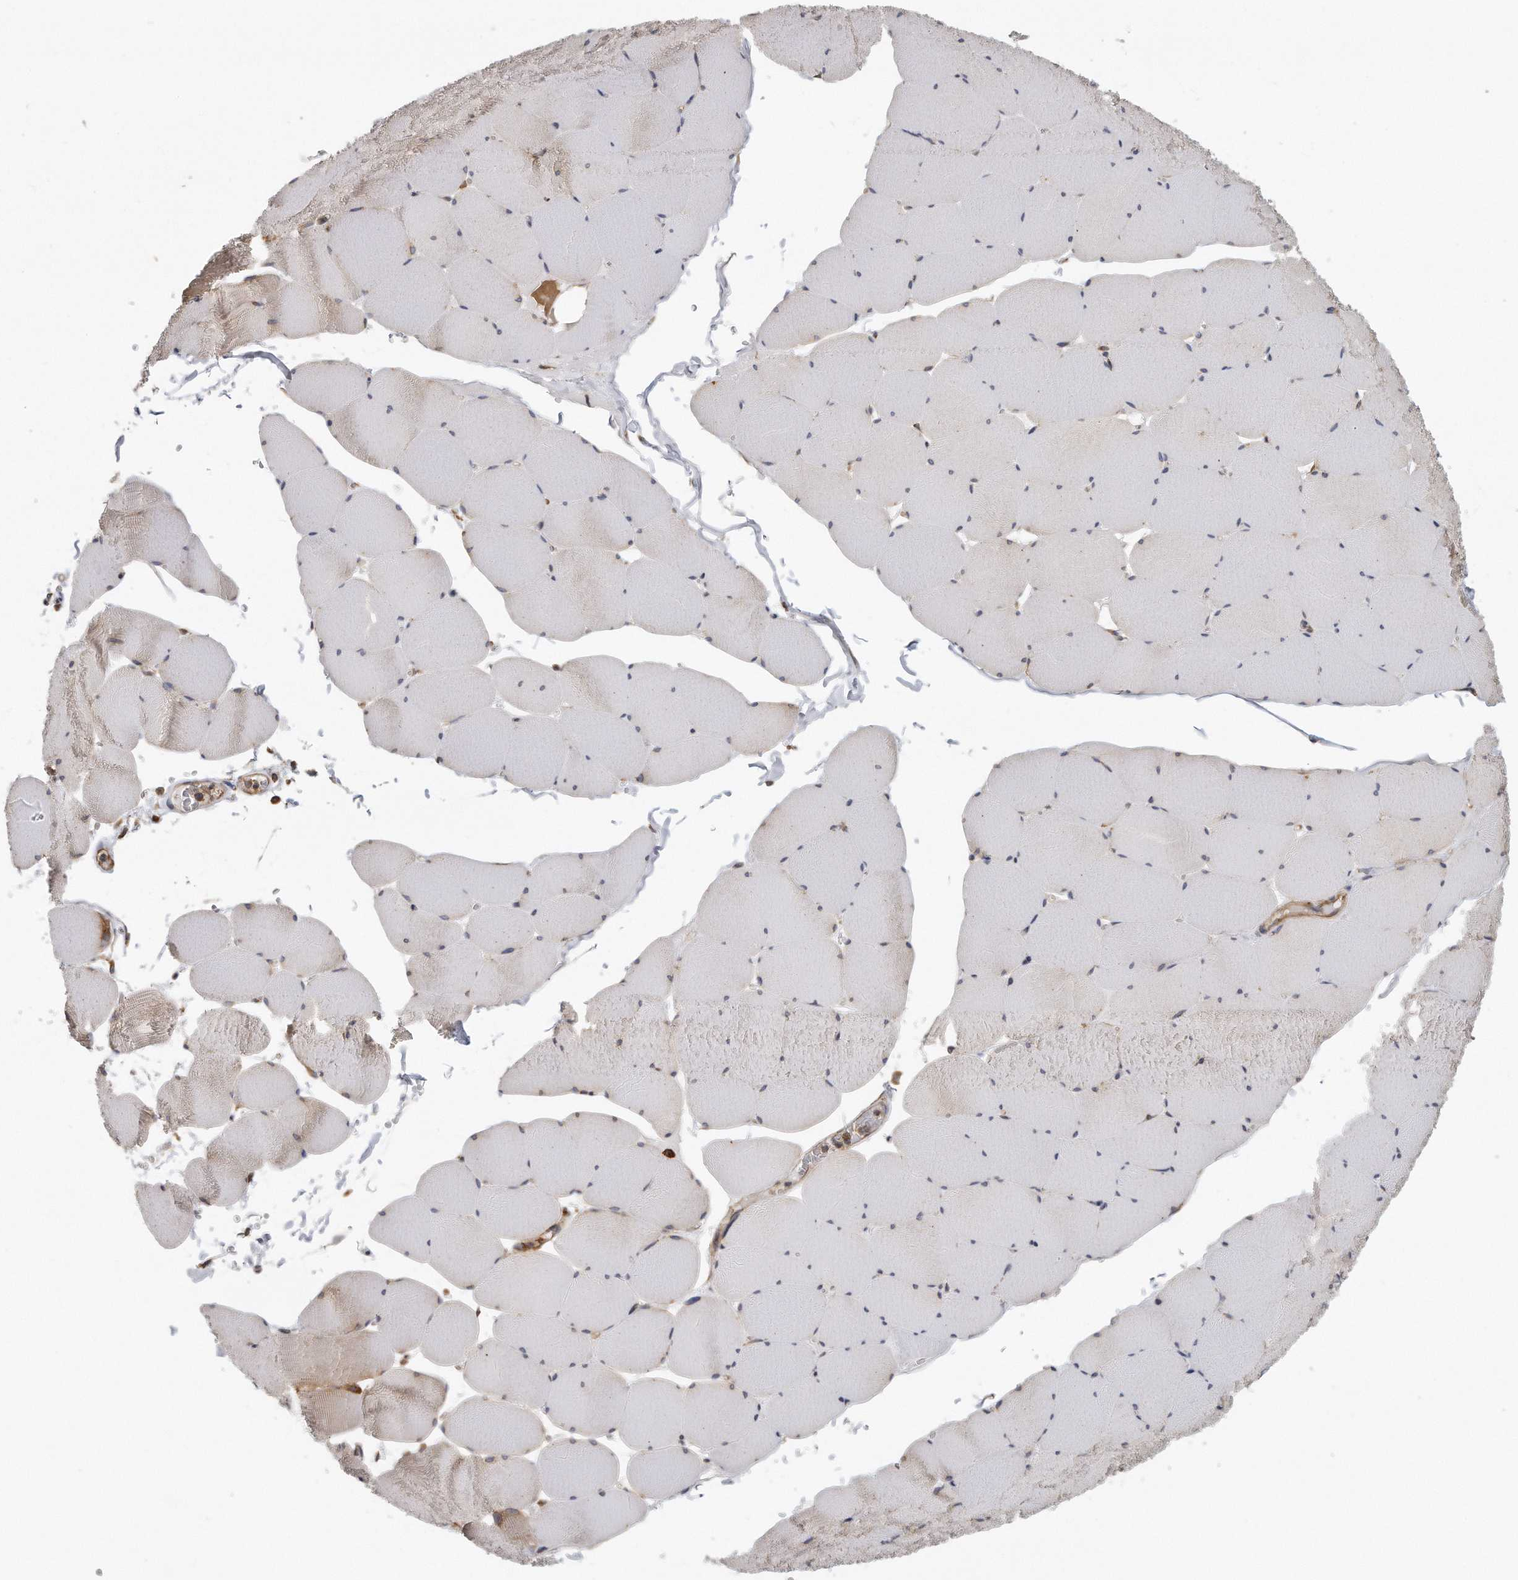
{"staining": {"intensity": "moderate", "quantity": "<25%", "location": "cytoplasmic/membranous"}, "tissue": "skeletal muscle", "cell_type": "Myocytes", "image_type": "normal", "snomed": [{"axis": "morphology", "description": "Normal tissue, NOS"}, {"axis": "topography", "description": "Skeletal muscle"}, {"axis": "topography", "description": "Head-Neck"}], "caption": "Brown immunohistochemical staining in normal human skeletal muscle shows moderate cytoplasmic/membranous positivity in about <25% of myocytes. The protein of interest is shown in brown color, while the nuclei are stained blue.", "gene": "EIF3I", "patient": {"sex": "male", "age": 66}}